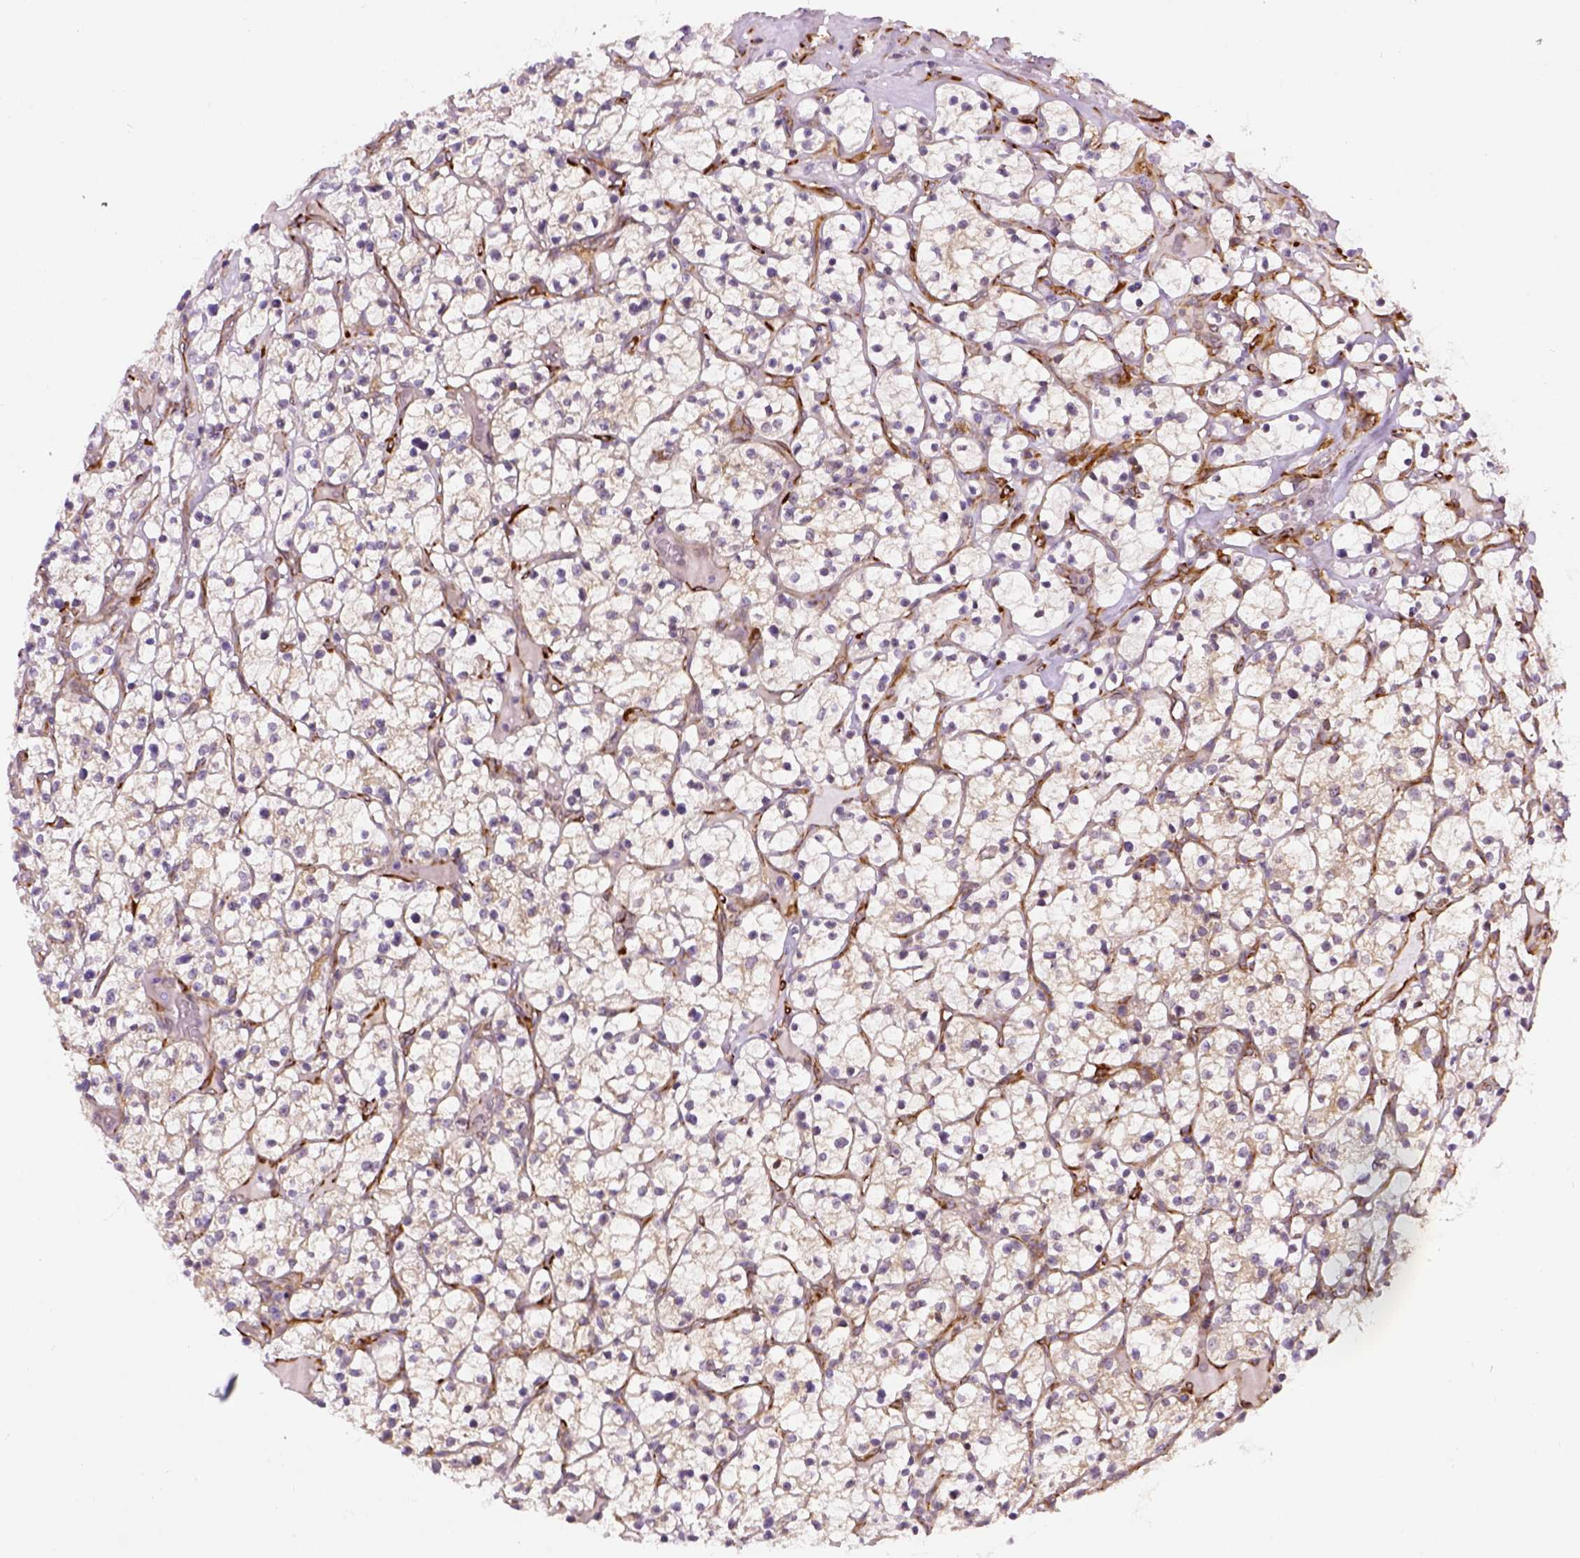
{"staining": {"intensity": "weak", "quantity": ">75%", "location": "cytoplasmic/membranous"}, "tissue": "renal cancer", "cell_type": "Tumor cells", "image_type": "cancer", "snomed": [{"axis": "morphology", "description": "Adenocarcinoma, NOS"}, {"axis": "topography", "description": "Kidney"}], "caption": "Immunohistochemical staining of human renal cancer displays low levels of weak cytoplasmic/membranous protein positivity in approximately >75% of tumor cells.", "gene": "KAZN", "patient": {"sex": "female", "age": 64}}